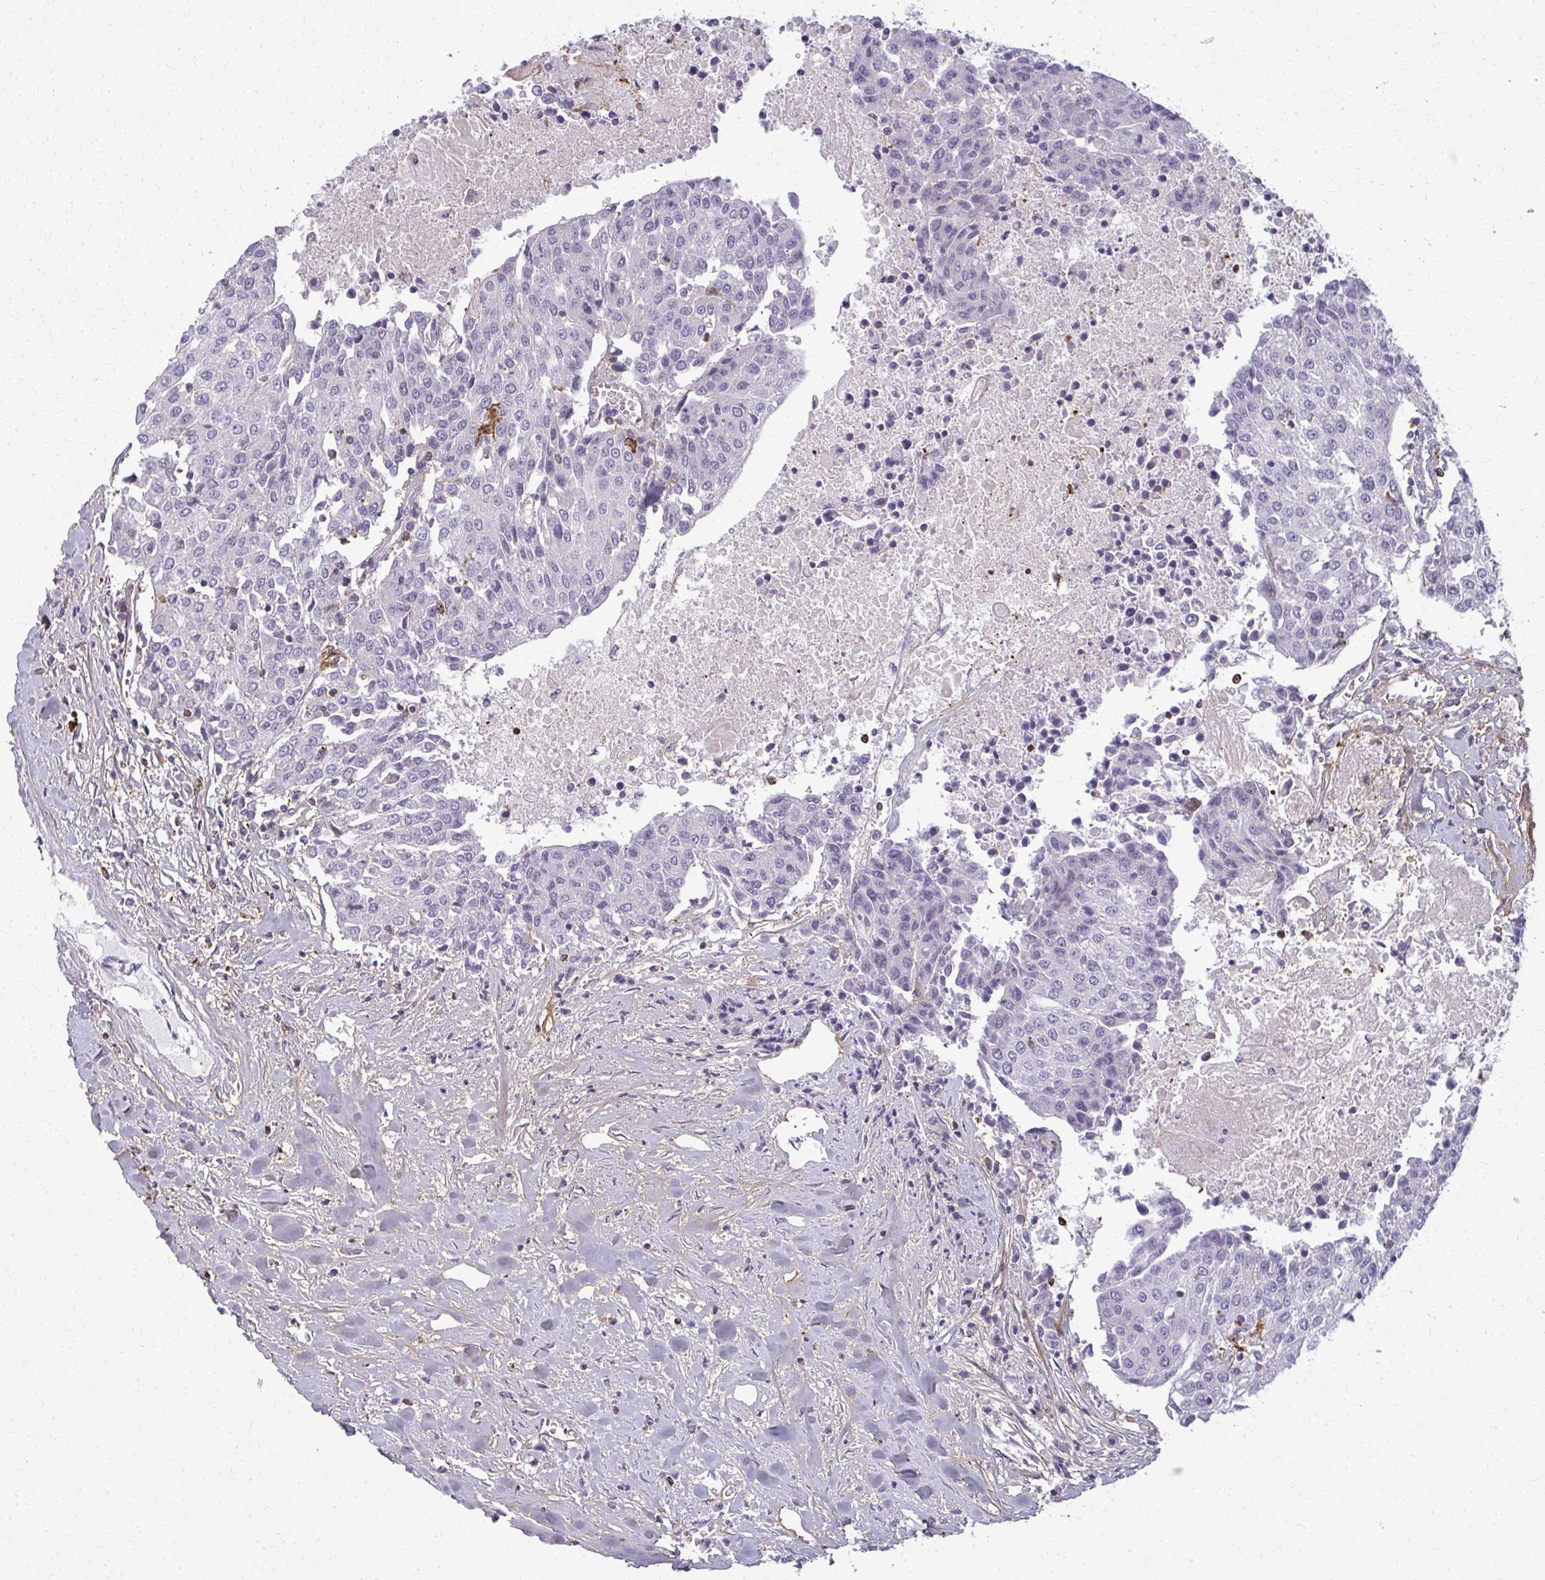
{"staining": {"intensity": "negative", "quantity": "none", "location": "none"}, "tissue": "urothelial cancer", "cell_type": "Tumor cells", "image_type": "cancer", "snomed": [{"axis": "morphology", "description": "Urothelial carcinoma, High grade"}, {"axis": "topography", "description": "Urinary bladder"}], "caption": "This is an IHC micrograph of high-grade urothelial carcinoma. There is no expression in tumor cells.", "gene": "AP5M1", "patient": {"sex": "female", "age": 85}}